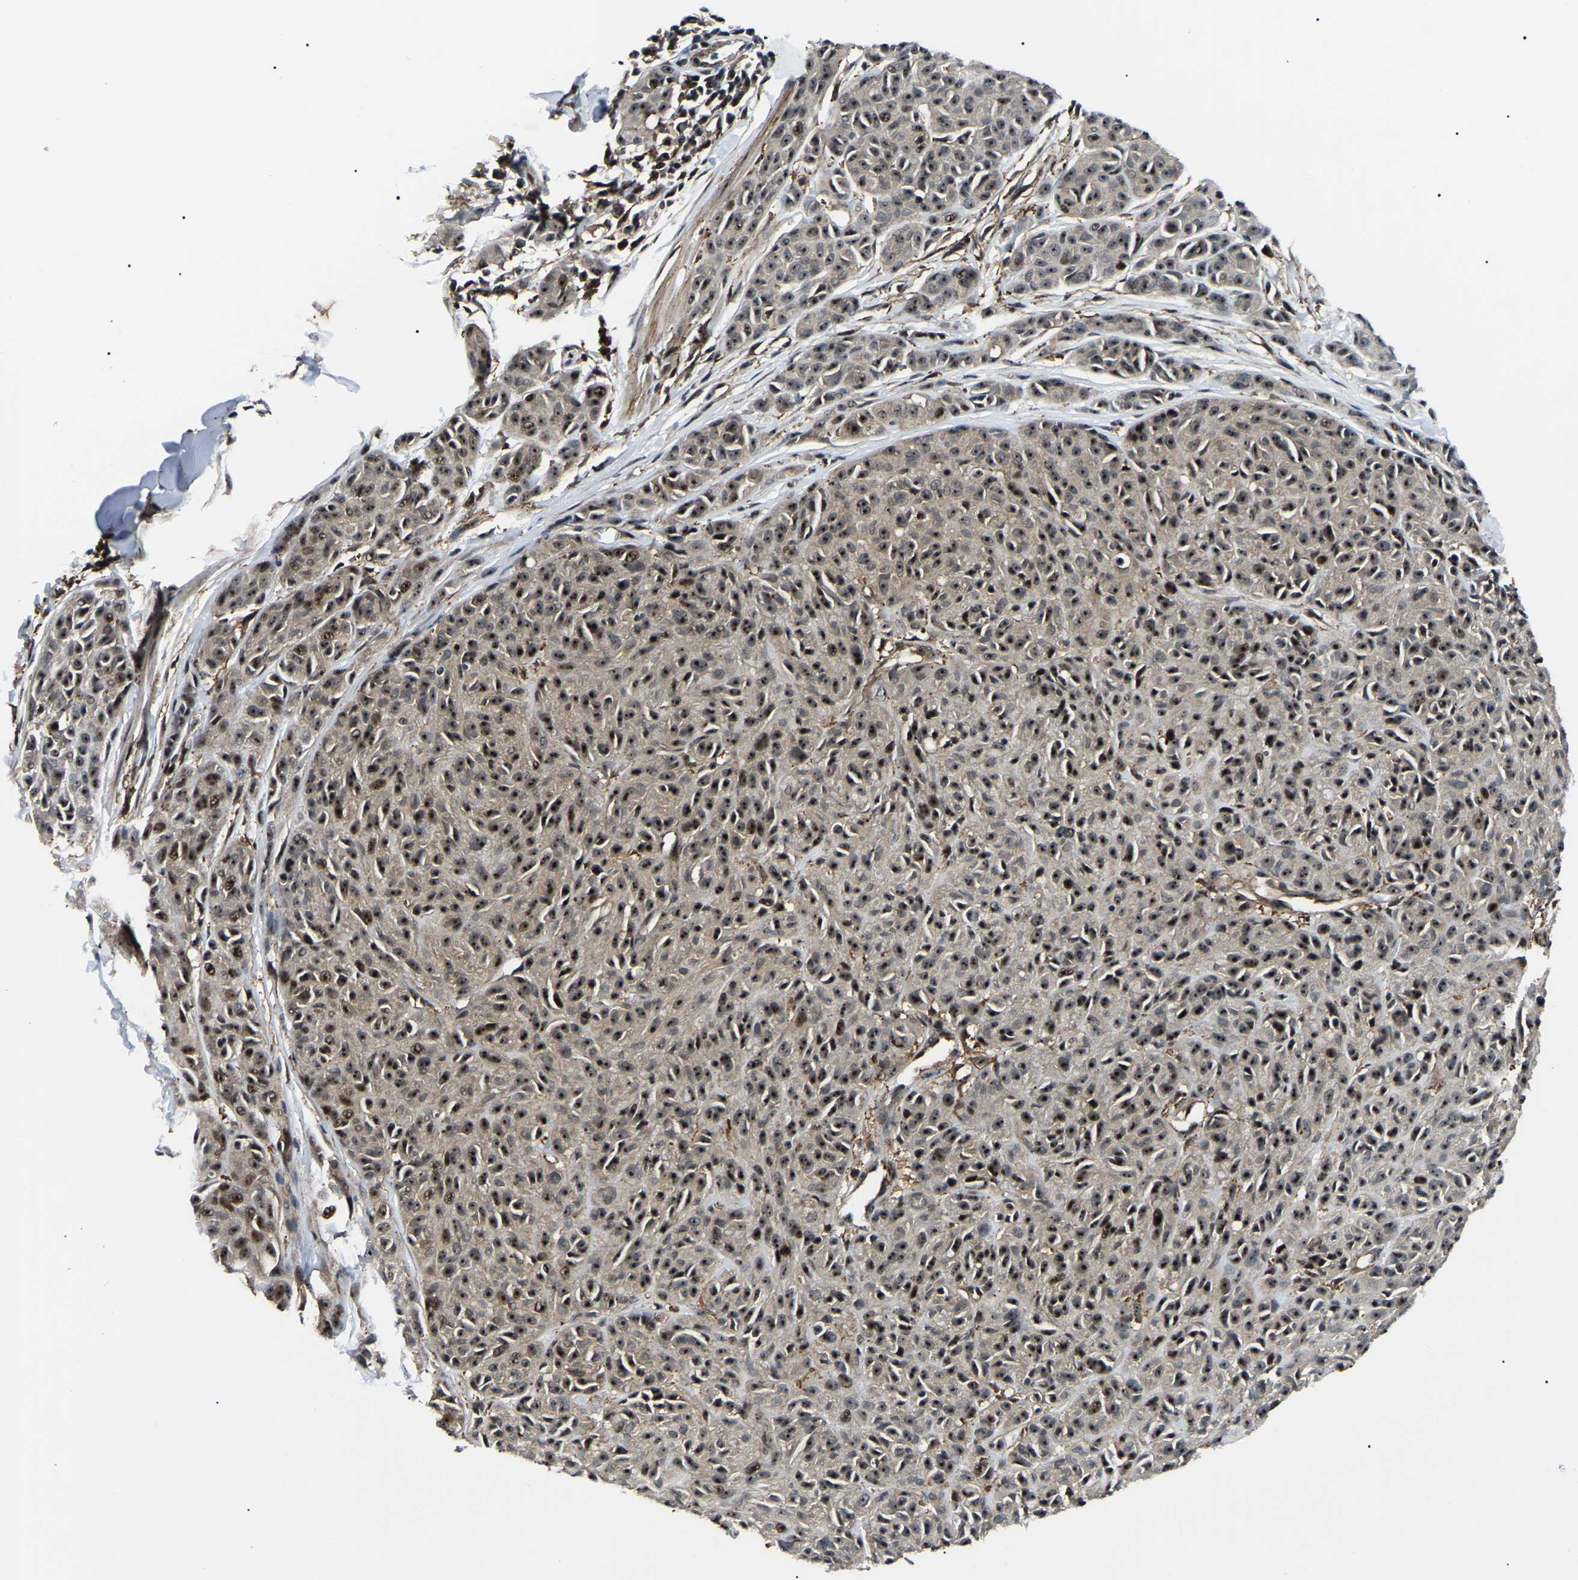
{"staining": {"intensity": "strong", "quantity": ">75%", "location": "nuclear"}, "tissue": "melanoma", "cell_type": "Tumor cells", "image_type": "cancer", "snomed": [{"axis": "morphology", "description": "Malignant melanoma, NOS"}, {"axis": "topography", "description": "Skin"}], "caption": "Tumor cells reveal high levels of strong nuclear staining in approximately >75% of cells in malignant melanoma.", "gene": "RRP1B", "patient": {"sex": "male", "age": 62}}